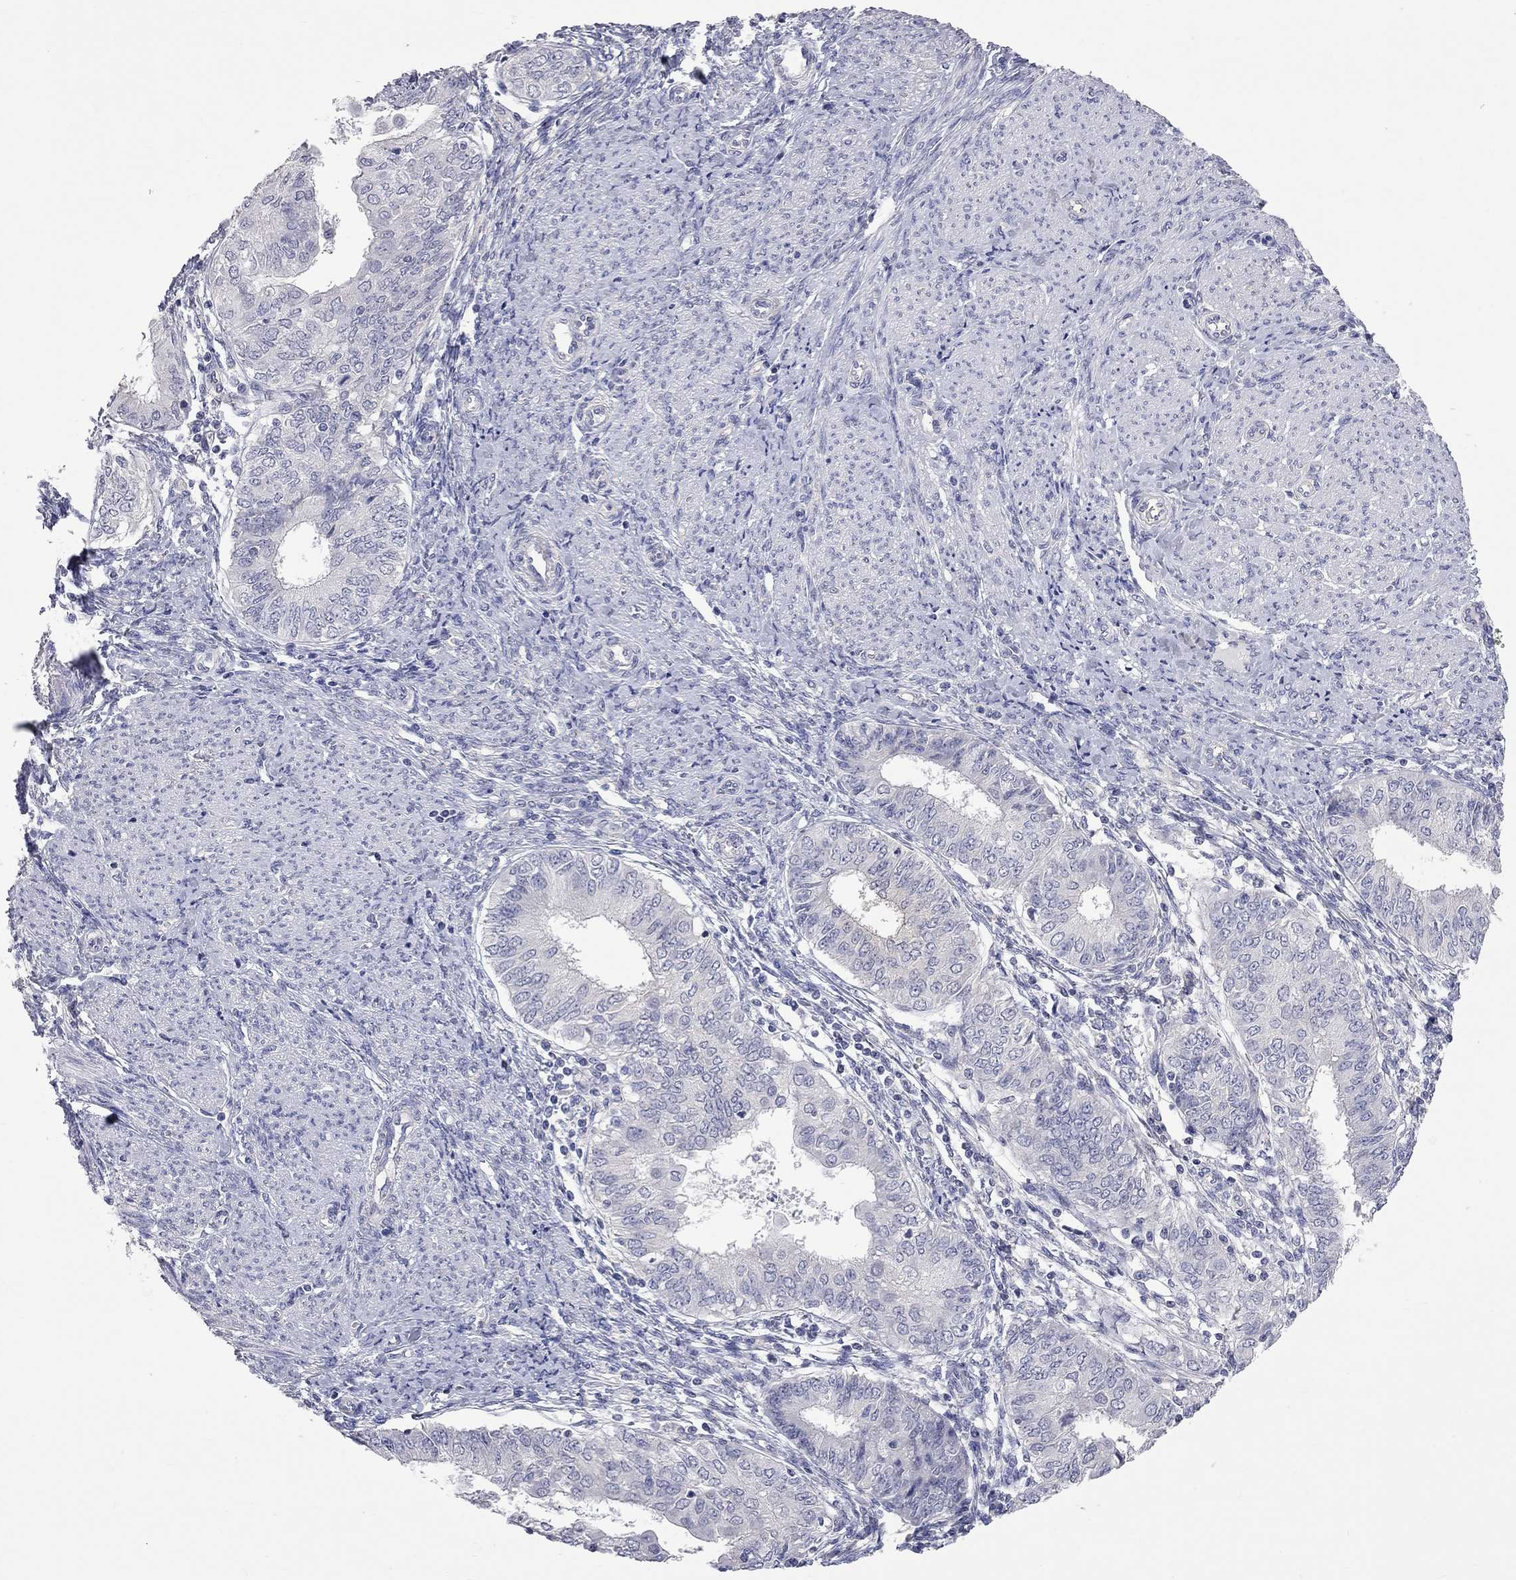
{"staining": {"intensity": "negative", "quantity": "none", "location": "none"}, "tissue": "endometrial cancer", "cell_type": "Tumor cells", "image_type": "cancer", "snomed": [{"axis": "morphology", "description": "Adenocarcinoma, NOS"}, {"axis": "topography", "description": "Endometrium"}], "caption": "DAB immunohistochemical staining of adenocarcinoma (endometrial) reveals no significant positivity in tumor cells.", "gene": "OPRK1", "patient": {"sex": "female", "age": 68}}